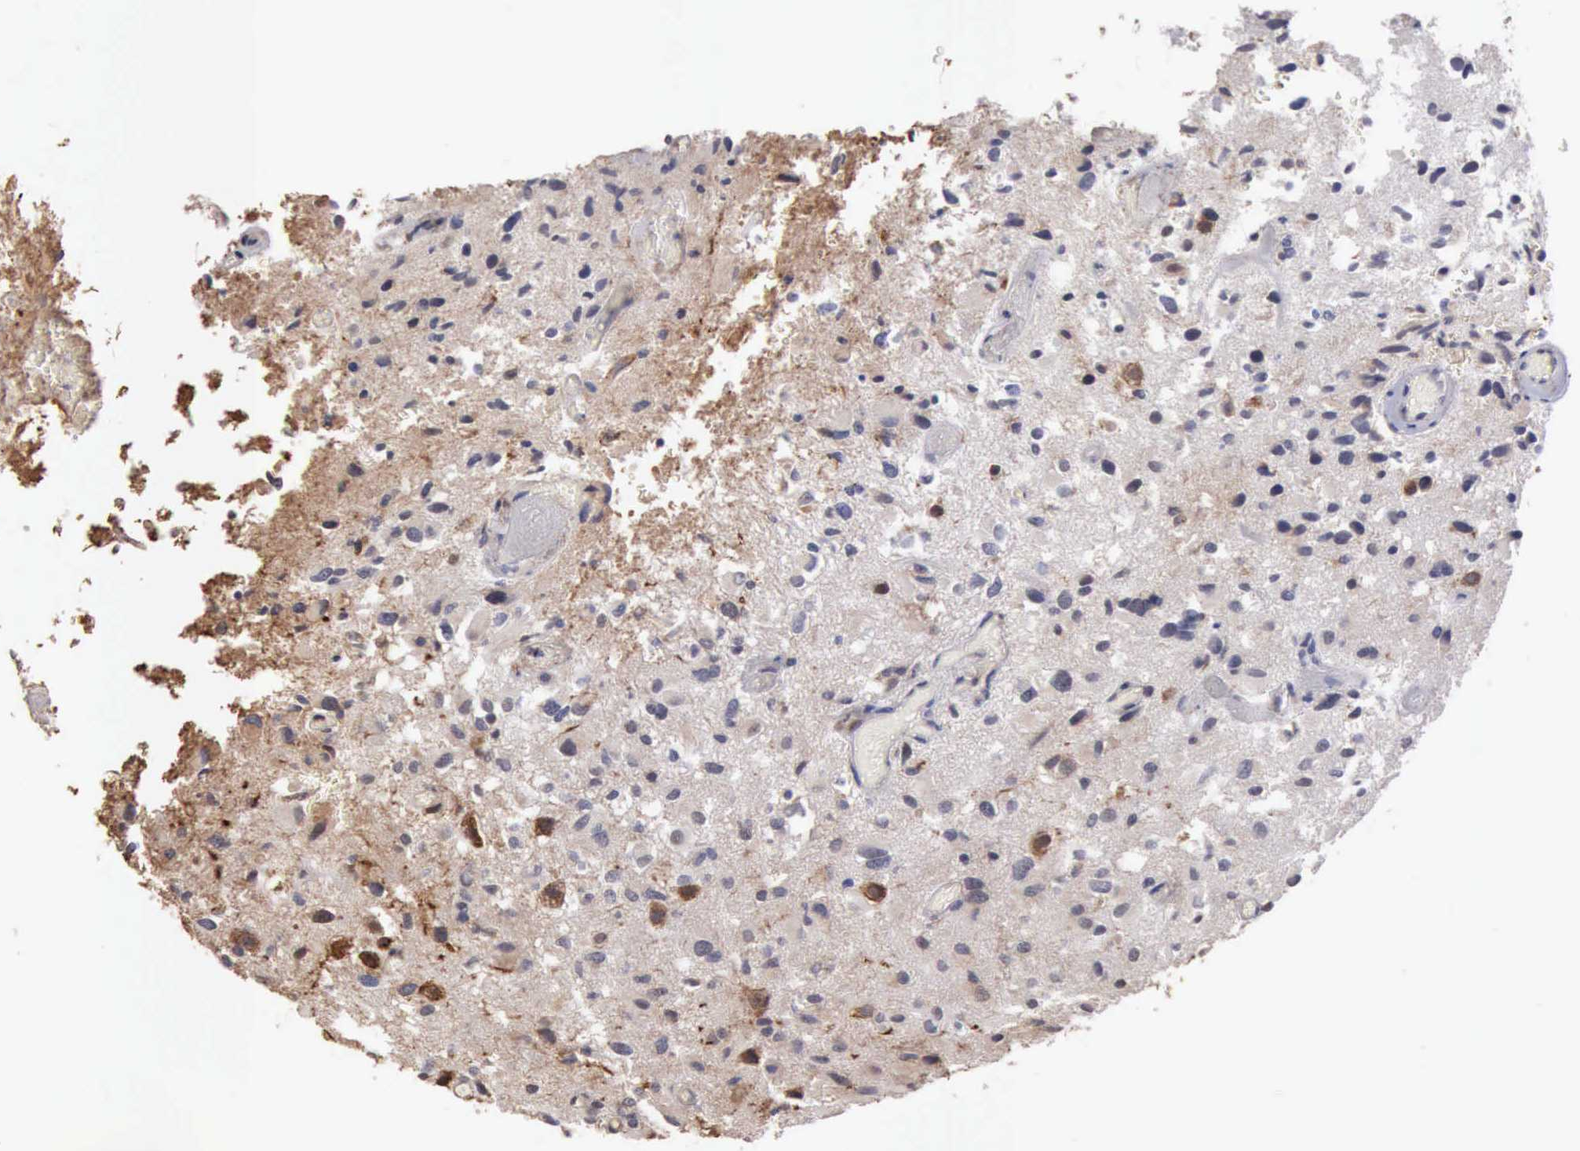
{"staining": {"intensity": "moderate", "quantity": "<25%", "location": "cytoplasmic/membranous"}, "tissue": "glioma", "cell_type": "Tumor cells", "image_type": "cancer", "snomed": [{"axis": "morphology", "description": "Glioma, malignant, High grade"}, {"axis": "topography", "description": "Brain"}], "caption": "Immunohistochemistry staining of high-grade glioma (malignant), which displays low levels of moderate cytoplasmic/membranous staining in about <25% of tumor cells indicating moderate cytoplasmic/membranous protein staining. The staining was performed using DAB (brown) for protein detection and nuclei were counterstained in hematoxylin (blue).", "gene": "GPR101", "patient": {"sex": "male", "age": 69}}